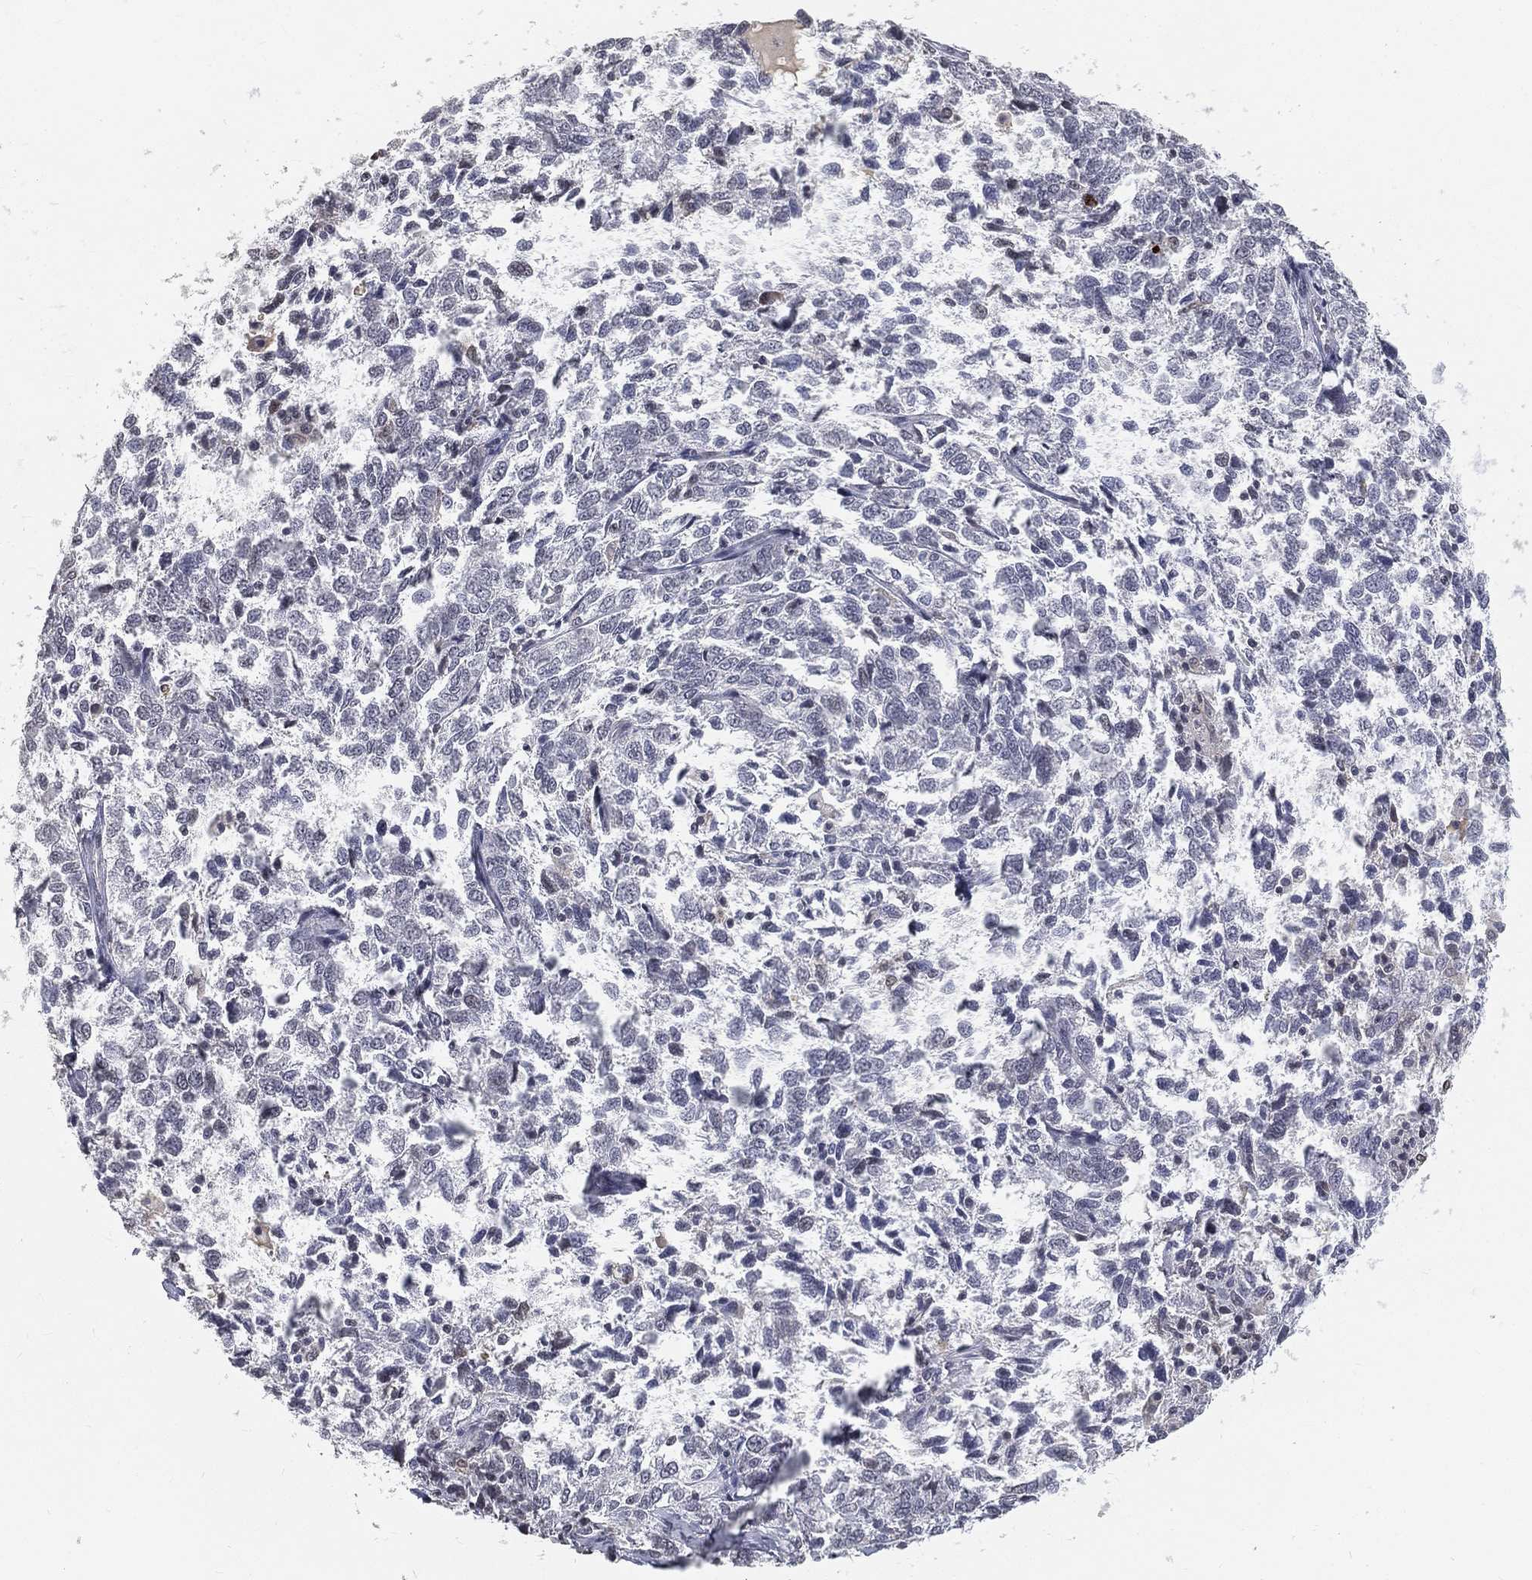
{"staining": {"intensity": "negative", "quantity": "none", "location": "none"}, "tissue": "ovarian cancer", "cell_type": "Tumor cells", "image_type": "cancer", "snomed": [{"axis": "morphology", "description": "Cystadenocarcinoma, serous, NOS"}, {"axis": "topography", "description": "Ovary"}], "caption": "This is an immunohistochemistry (IHC) image of serous cystadenocarcinoma (ovarian). There is no positivity in tumor cells.", "gene": "ARG1", "patient": {"sex": "female", "age": 71}}